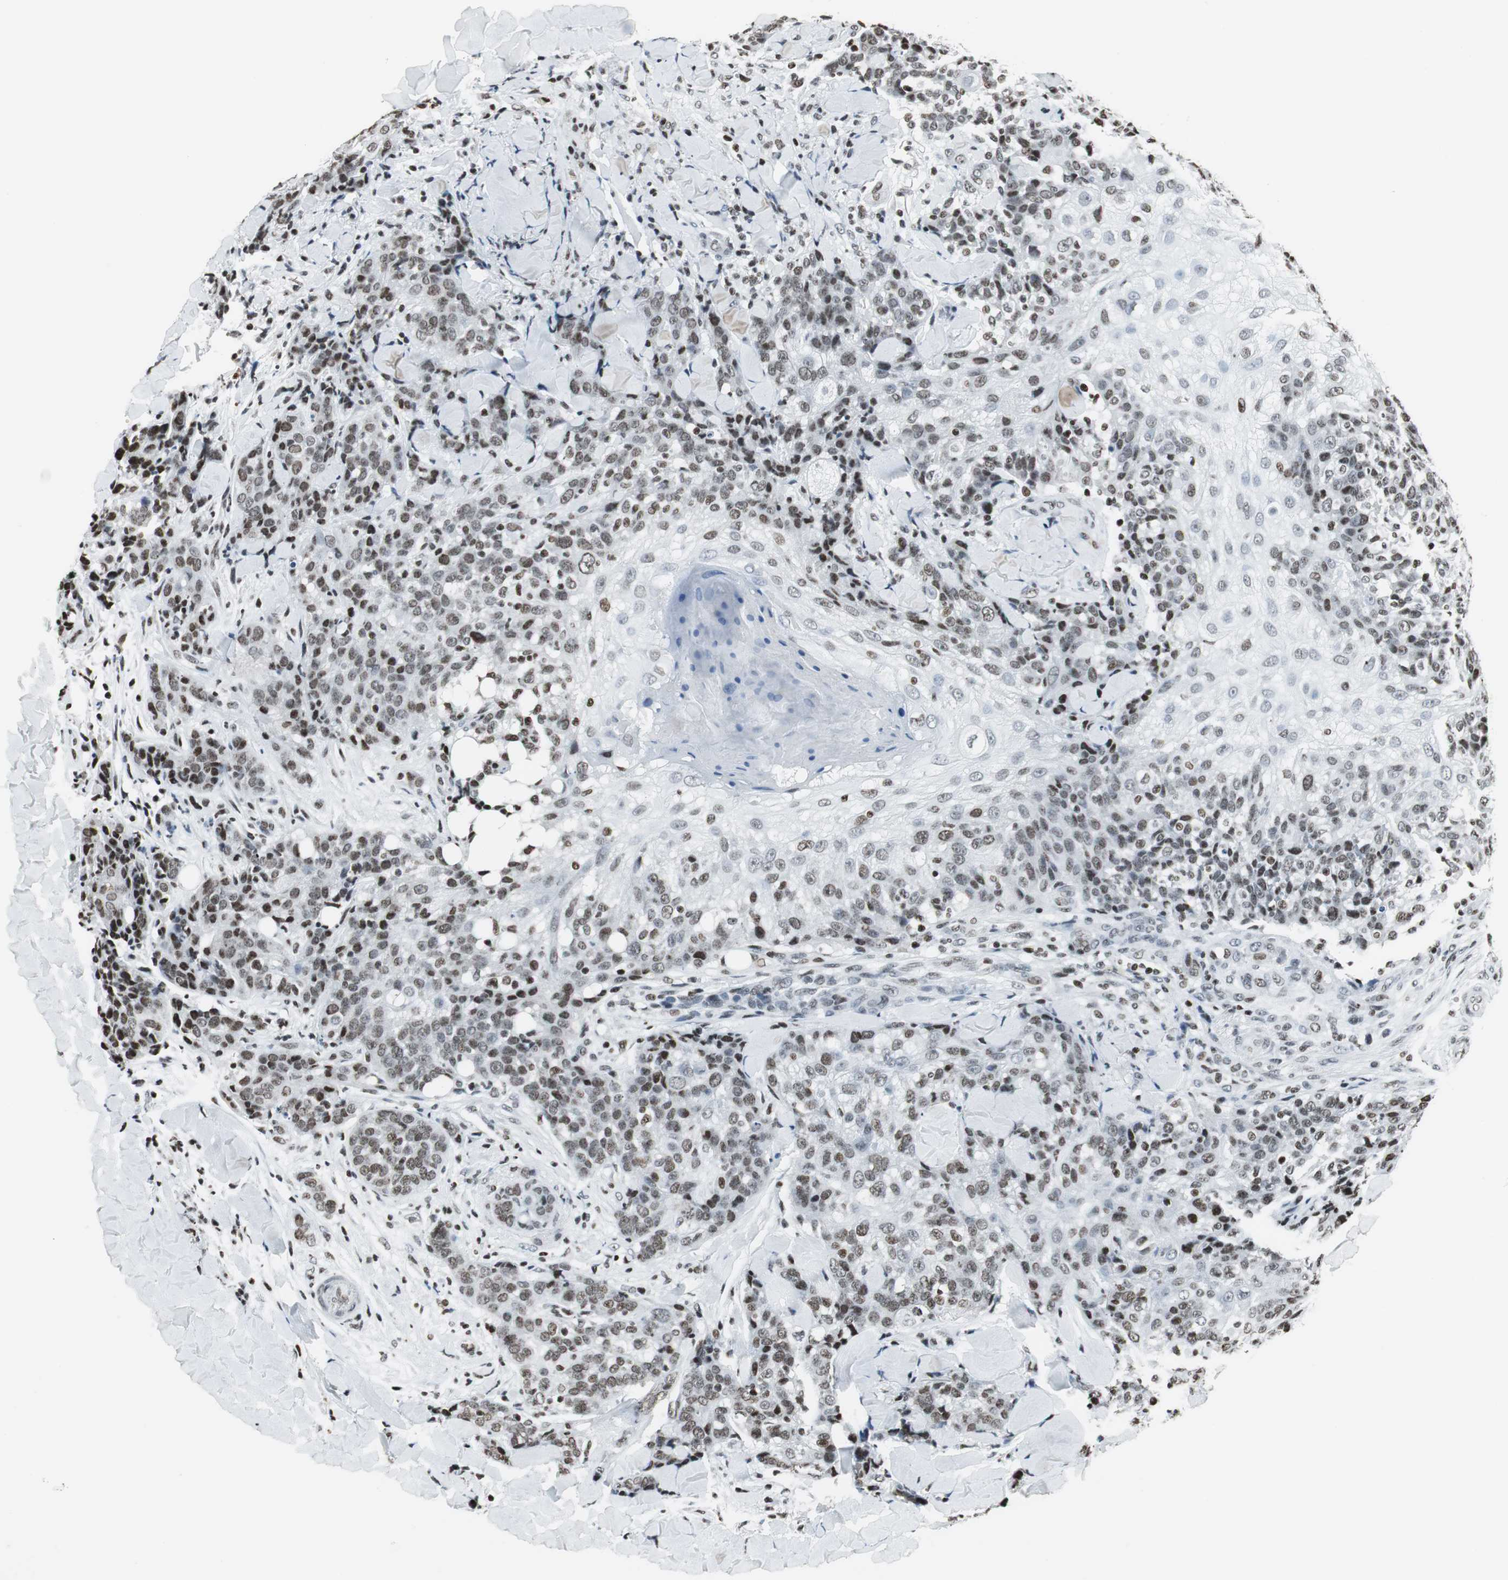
{"staining": {"intensity": "weak", "quantity": ">75%", "location": "nuclear"}, "tissue": "skin cancer", "cell_type": "Tumor cells", "image_type": "cancer", "snomed": [{"axis": "morphology", "description": "Normal tissue, NOS"}, {"axis": "morphology", "description": "Squamous cell carcinoma, NOS"}, {"axis": "topography", "description": "Skin"}], "caption": "This histopathology image reveals skin squamous cell carcinoma stained with IHC to label a protein in brown. The nuclear of tumor cells show weak positivity for the protein. Nuclei are counter-stained blue.", "gene": "RBBP4", "patient": {"sex": "female", "age": 83}}